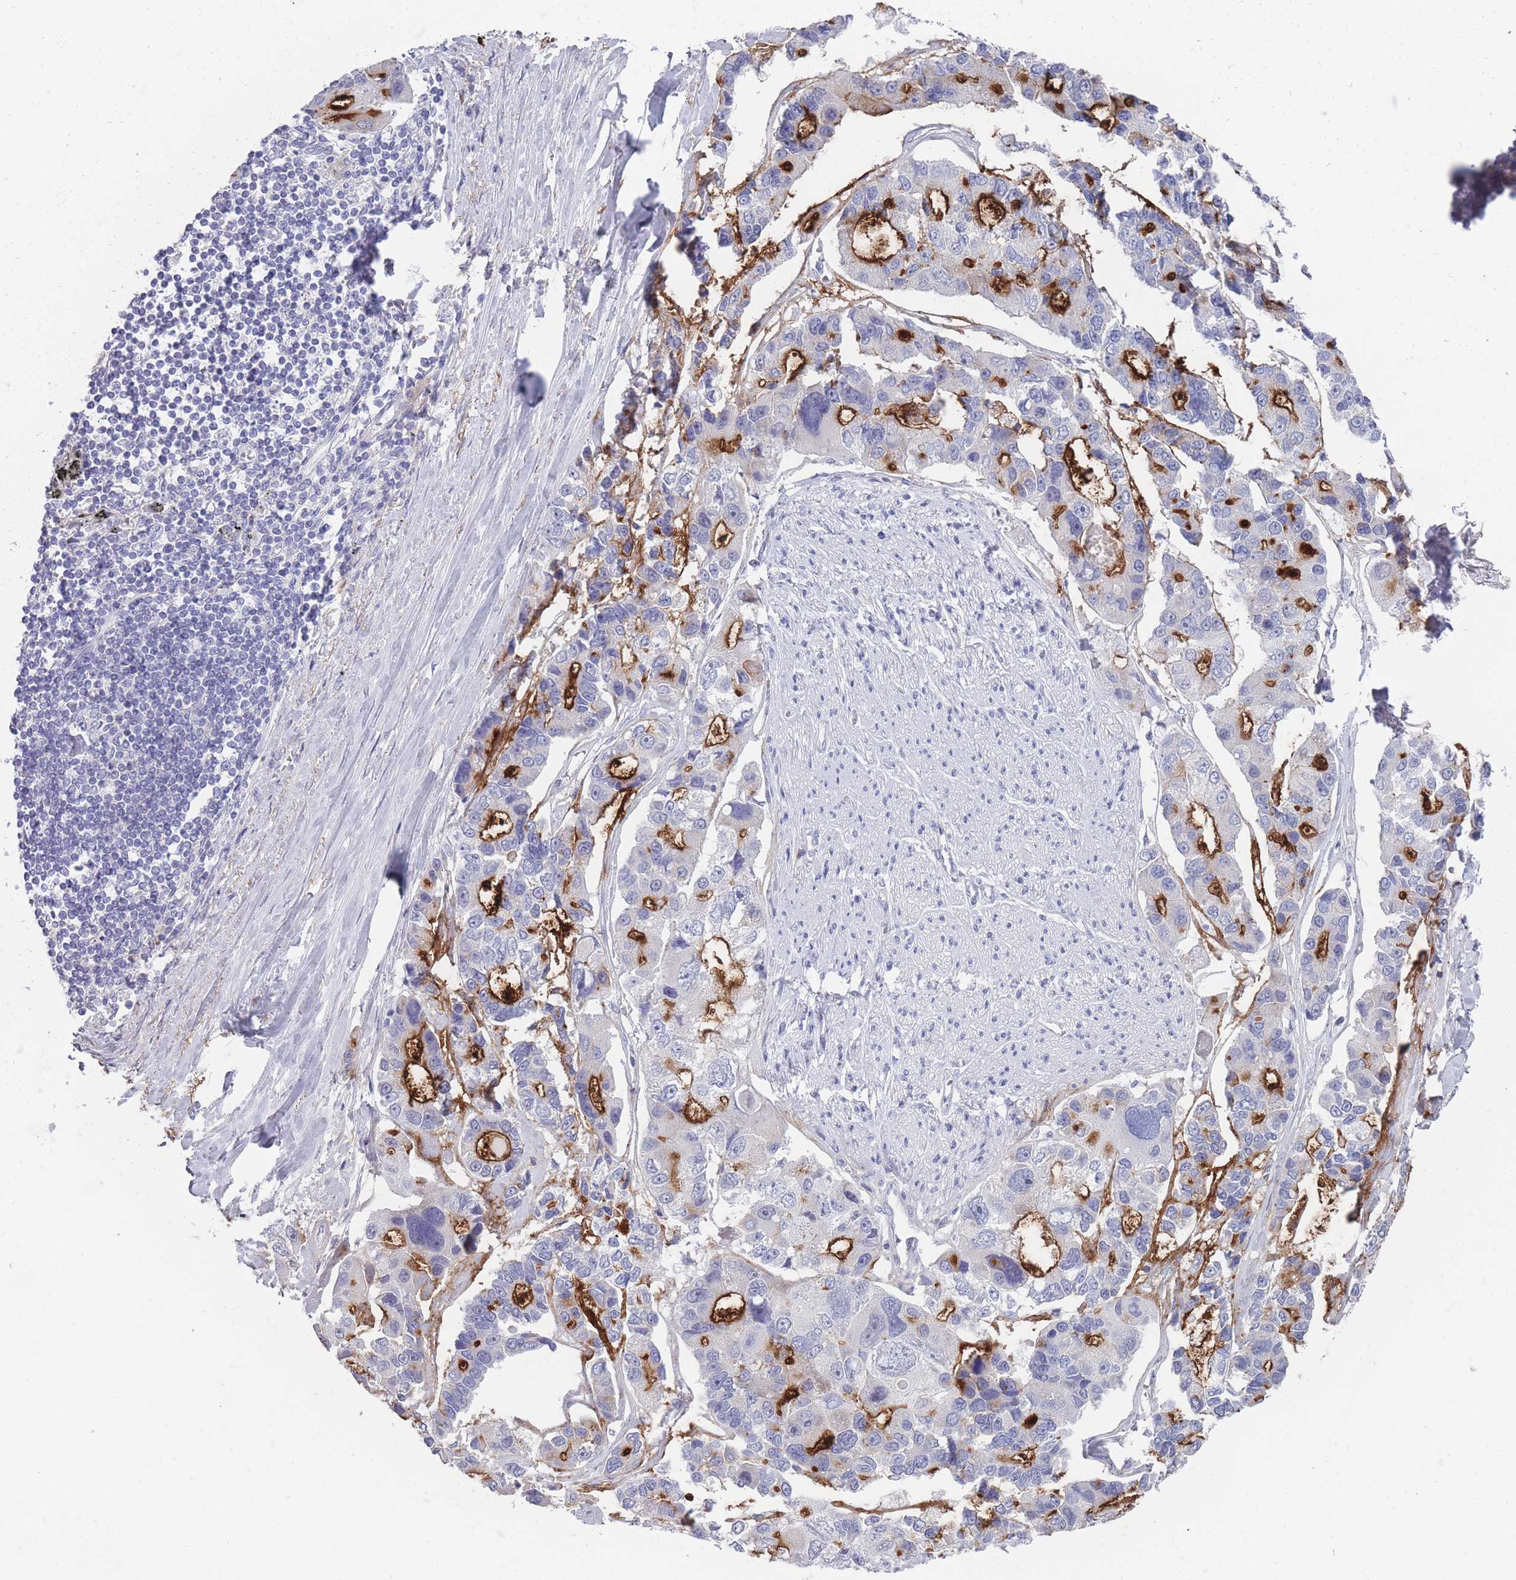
{"staining": {"intensity": "strong", "quantity": "<25%", "location": "cytoplasmic/membranous"}, "tissue": "lung cancer", "cell_type": "Tumor cells", "image_type": "cancer", "snomed": [{"axis": "morphology", "description": "Adenocarcinoma, NOS"}, {"axis": "topography", "description": "Lung"}], "caption": "Immunohistochemical staining of adenocarcinoma (lung) reveals medium levels of strong cytoplasmic/membranous expression in approximately <25% of tumor cells.", "gene": "PIGU", "patient": {"sex": "female", "age": 54}}